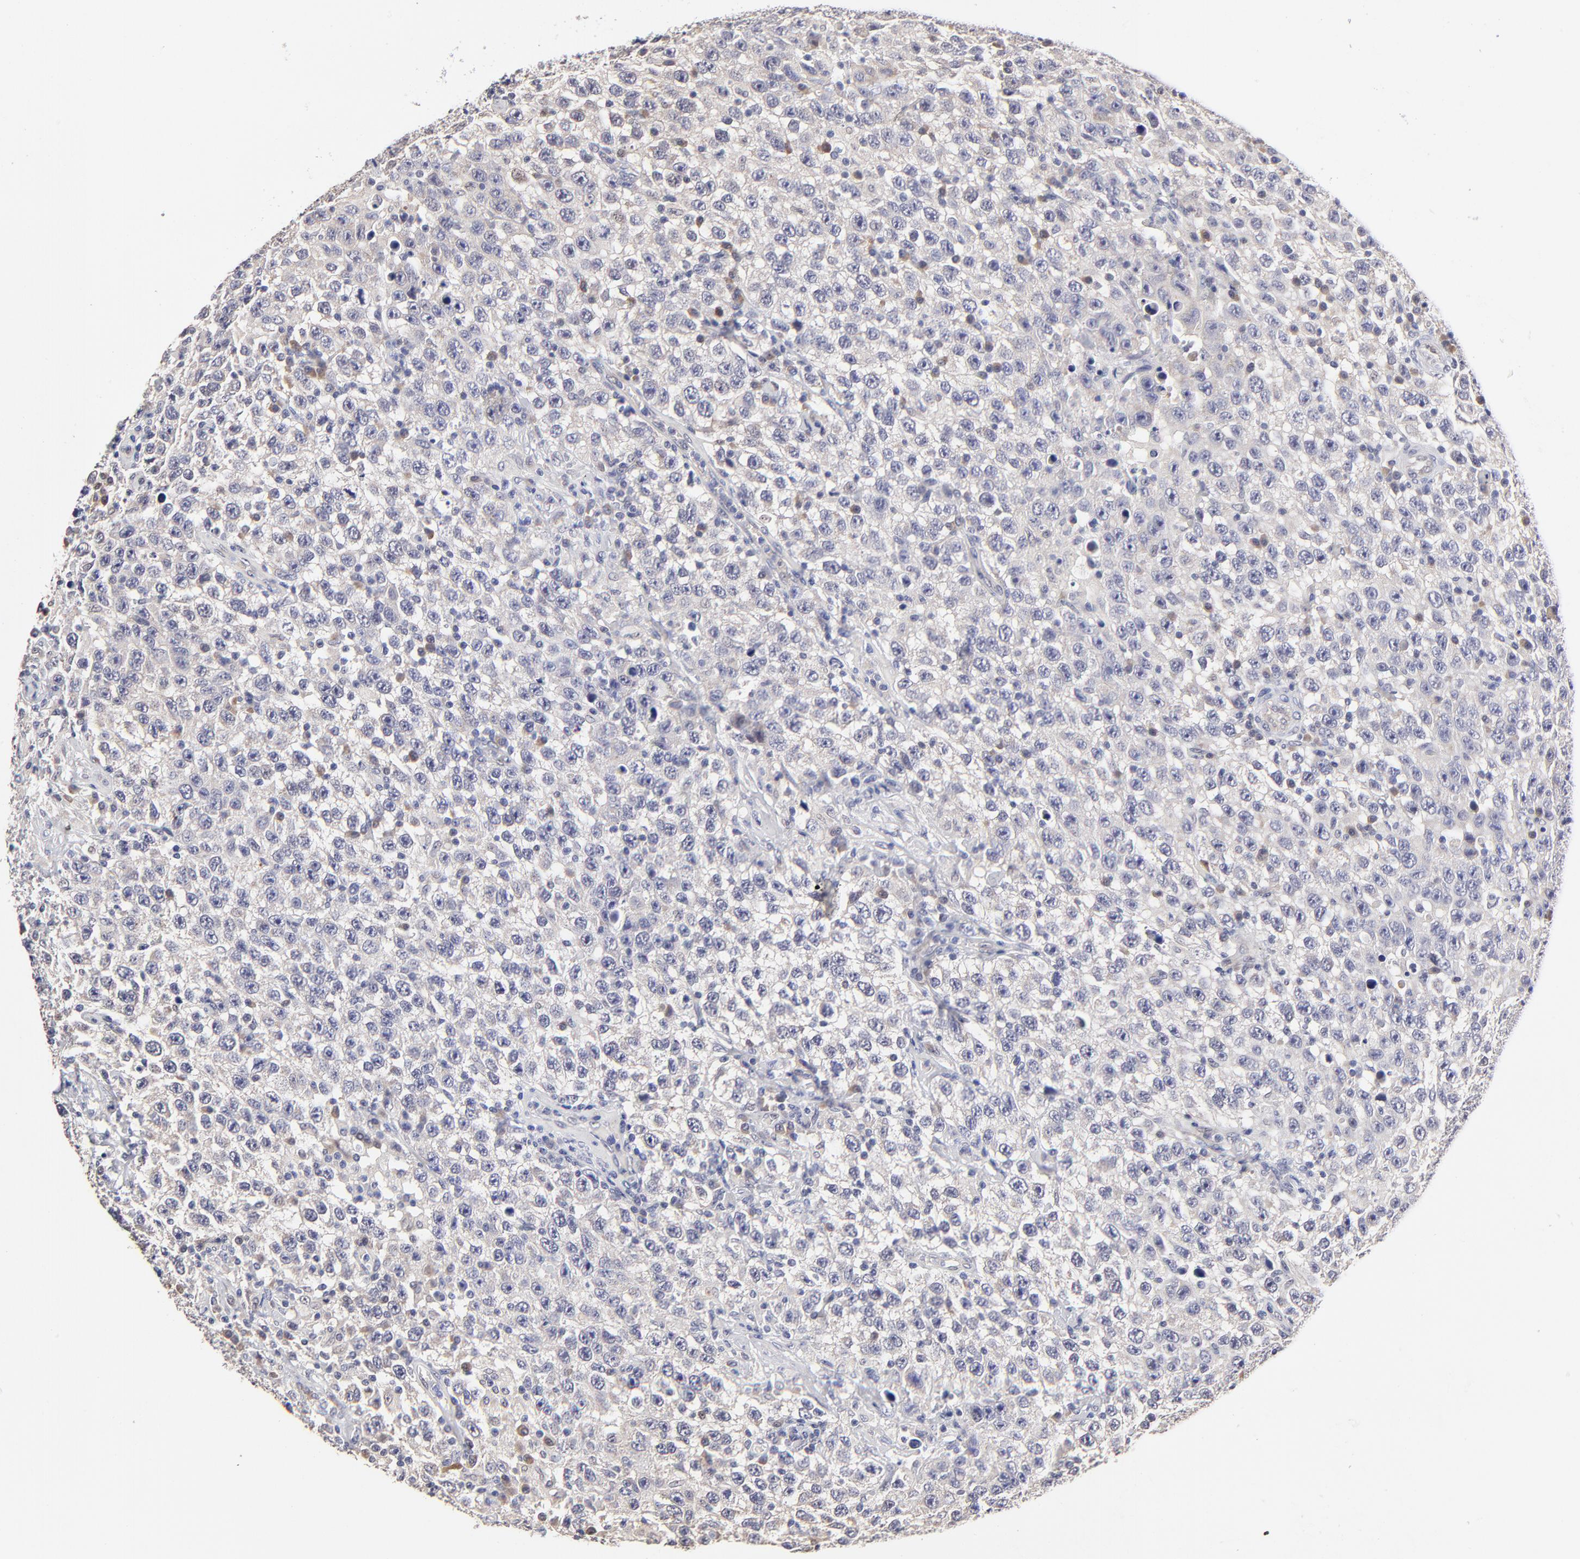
{"staining": {"intensity": "weak", "quantity": "<25%", "location": "cytoplasmic/membranous"}, "tissue": "testis cancer", "cell_type": "Tumor cells", "image_type": "cancer", "snomed": [{"axis": "morphology", "description": "Seminoma, NOS"}, {"axis": "topography", "description": "Testis"}], "caption": "The immunohistochemistry micrograph has no significant staining in tumor cells of testis seminoma tissue. (Stains: DAB (3,3'-diaminobenzidine) immunohistochemistry (IHC) with hematoxylin counter stain, Microscopy: brightfield microscopy at high magnification).", "gene": "ZNF10", "patient": {"sex": "male", "age": 41}}